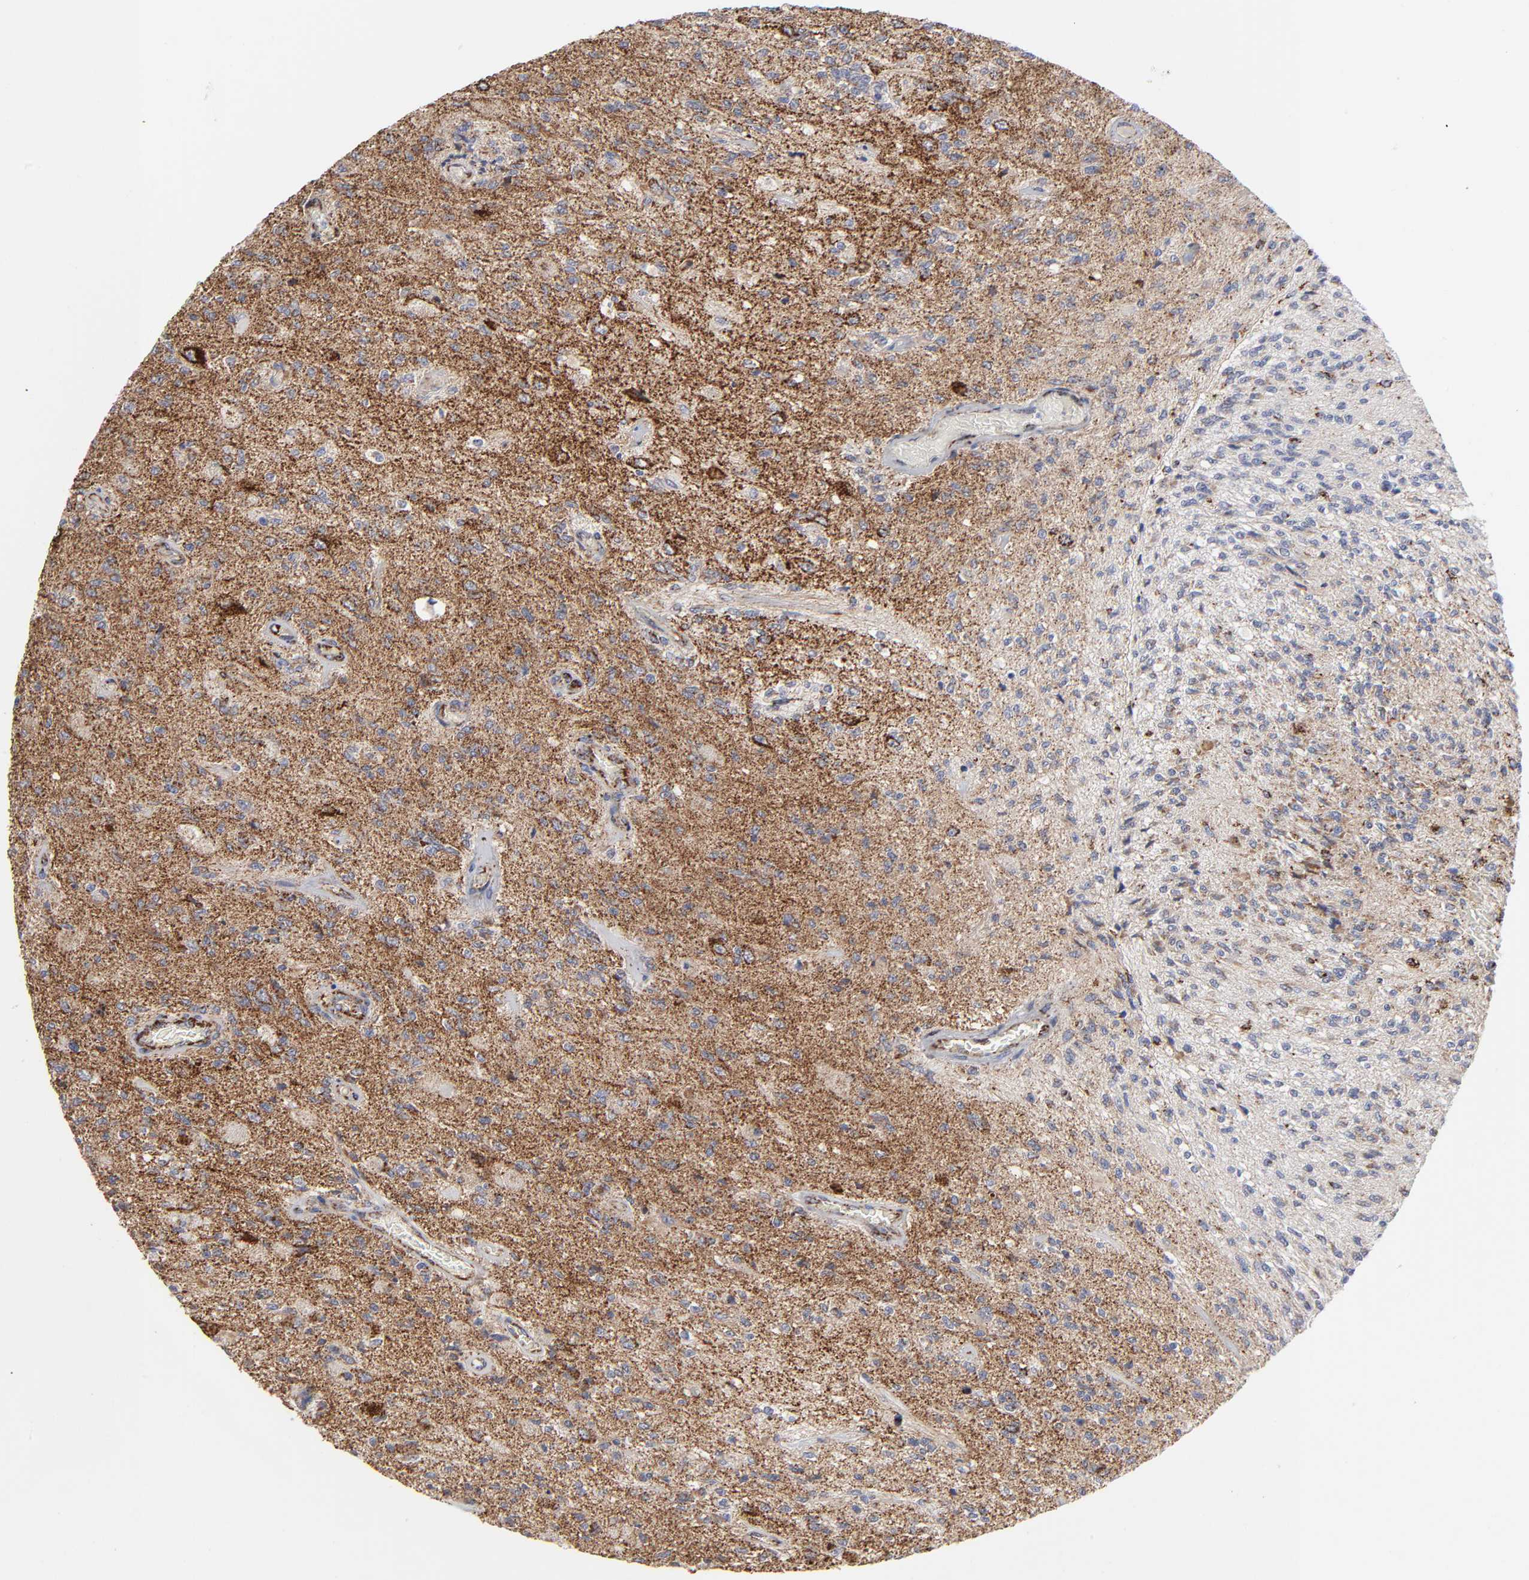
{"staining": {"intensity": "strong", "quantity": "25%-75%", "location": "cytoplasmic/membranous"}, "tissue": "glioma", "cell_type": "Tumor cells", "image_type": "cancer", "snomed": [{"axis": "morphology", "description": "Normal tissue, NOS"}, {"axis": "morphology", "description": "Glioma, malignant, High grade"}, {"axis": "topography", "description": "Cerebral cortex"}], "caption": "Protein staining by immunohistochemistry (IHC) exhibits strong cytoplasmic/membranous positivity in approximately 25%-75% of tumor cells in malignant glioma (high-grade).", "gene": "ASB3", "patient": {"sex": "male", "age": 77}}